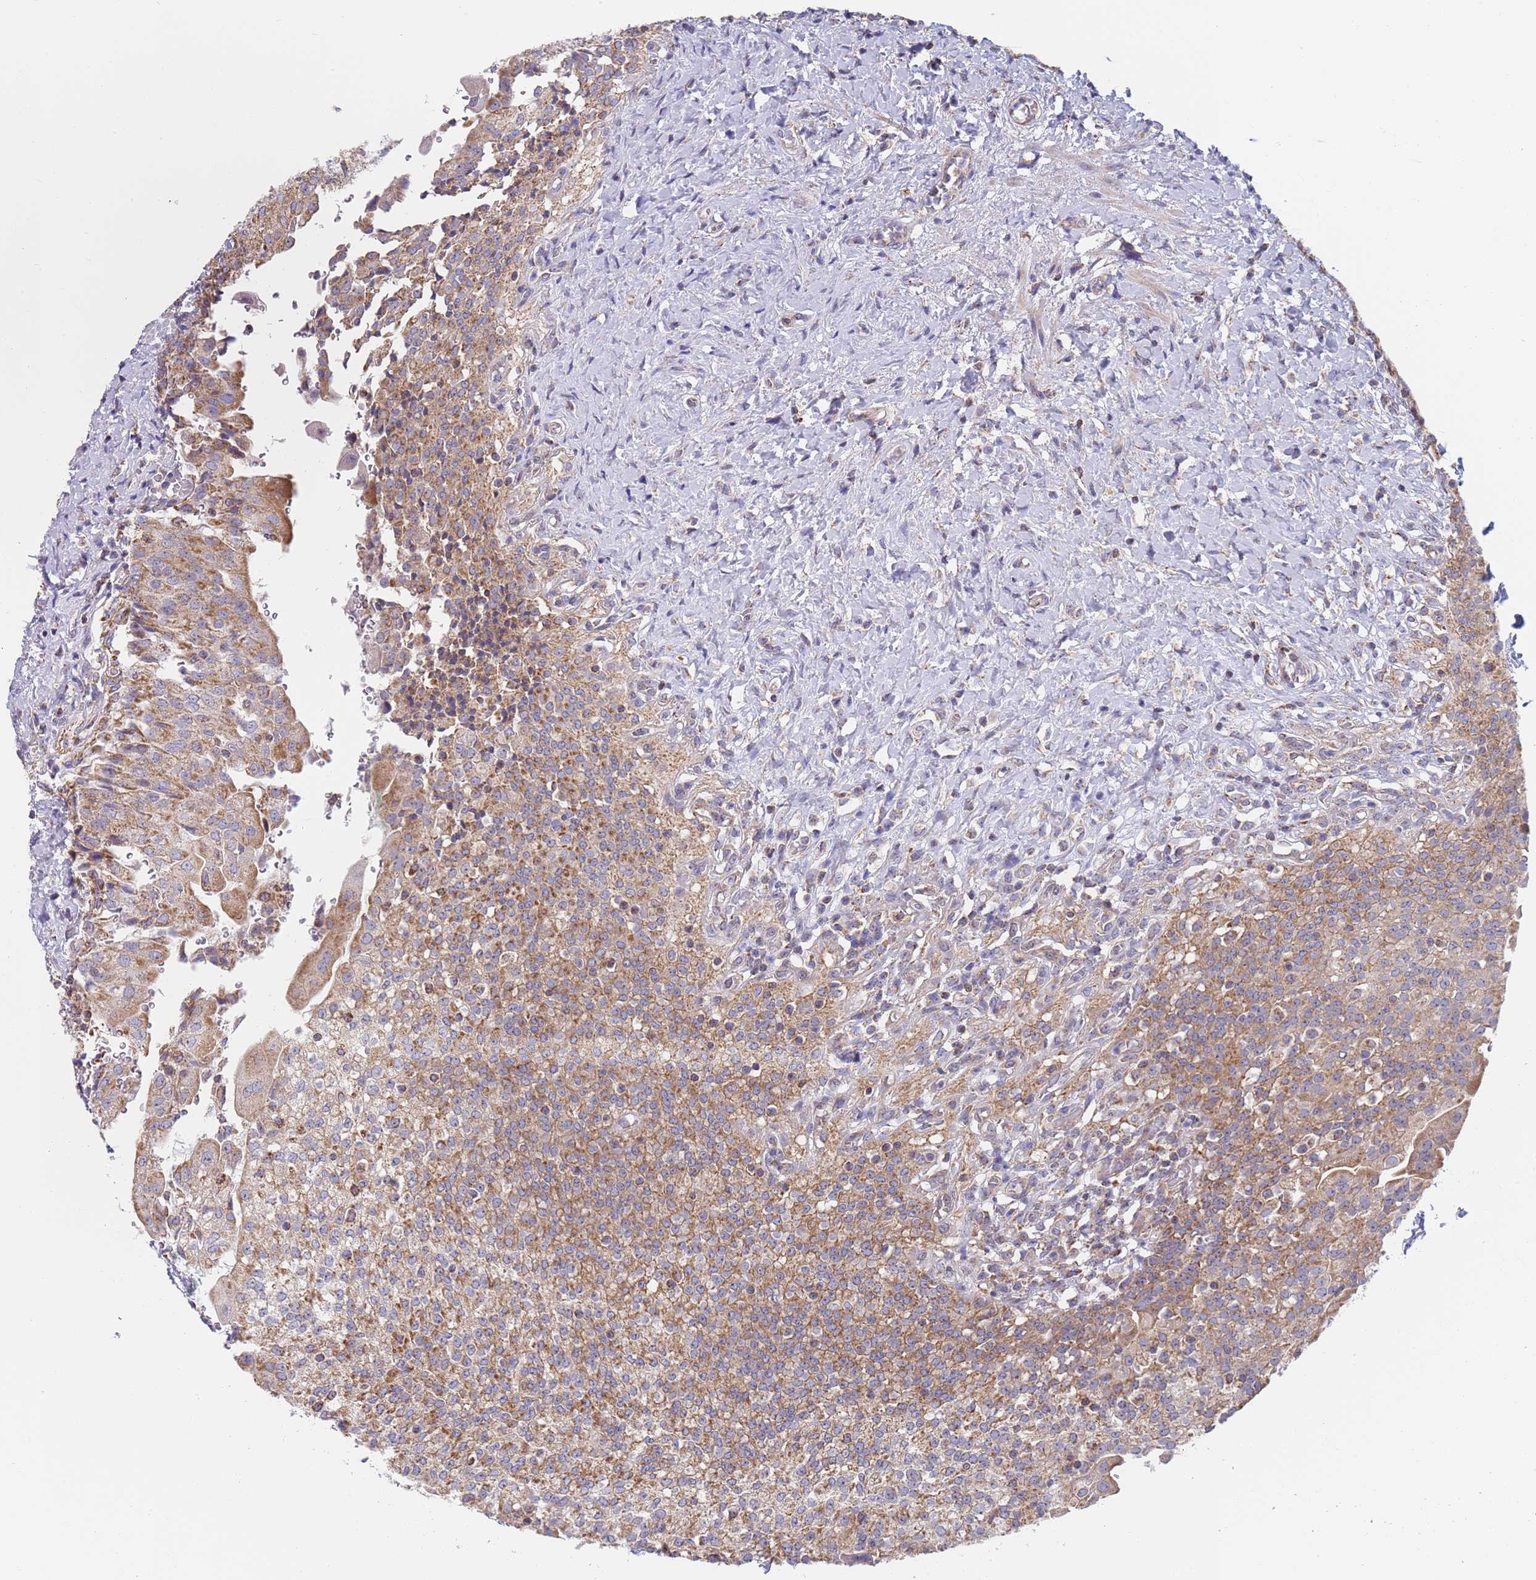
{"staining": {"intensity": "moderate", "quantity": ">75%", "location": "cytoplasmic/membranous"}, "tissue": "urinary bladder", "cell_type": "Urothelial cells", "image_type": "normal", "snomed": [{"axis": "morphology", "description": "Normal tissue, NOS"}, {"axis": "morphology", "description": "Inflammation, NOS"}, {"axis": "topography", "description": "Urinary bladder"}], "caption": "Immunohistochemical staining of normal human urinary bladder displays >75% levels of moderate cytoplasmic/membranous protein staining in about >75% of urothelial cells.", "gene": "PWWP3A", "patient": {"sex": "male", "age": 64}}